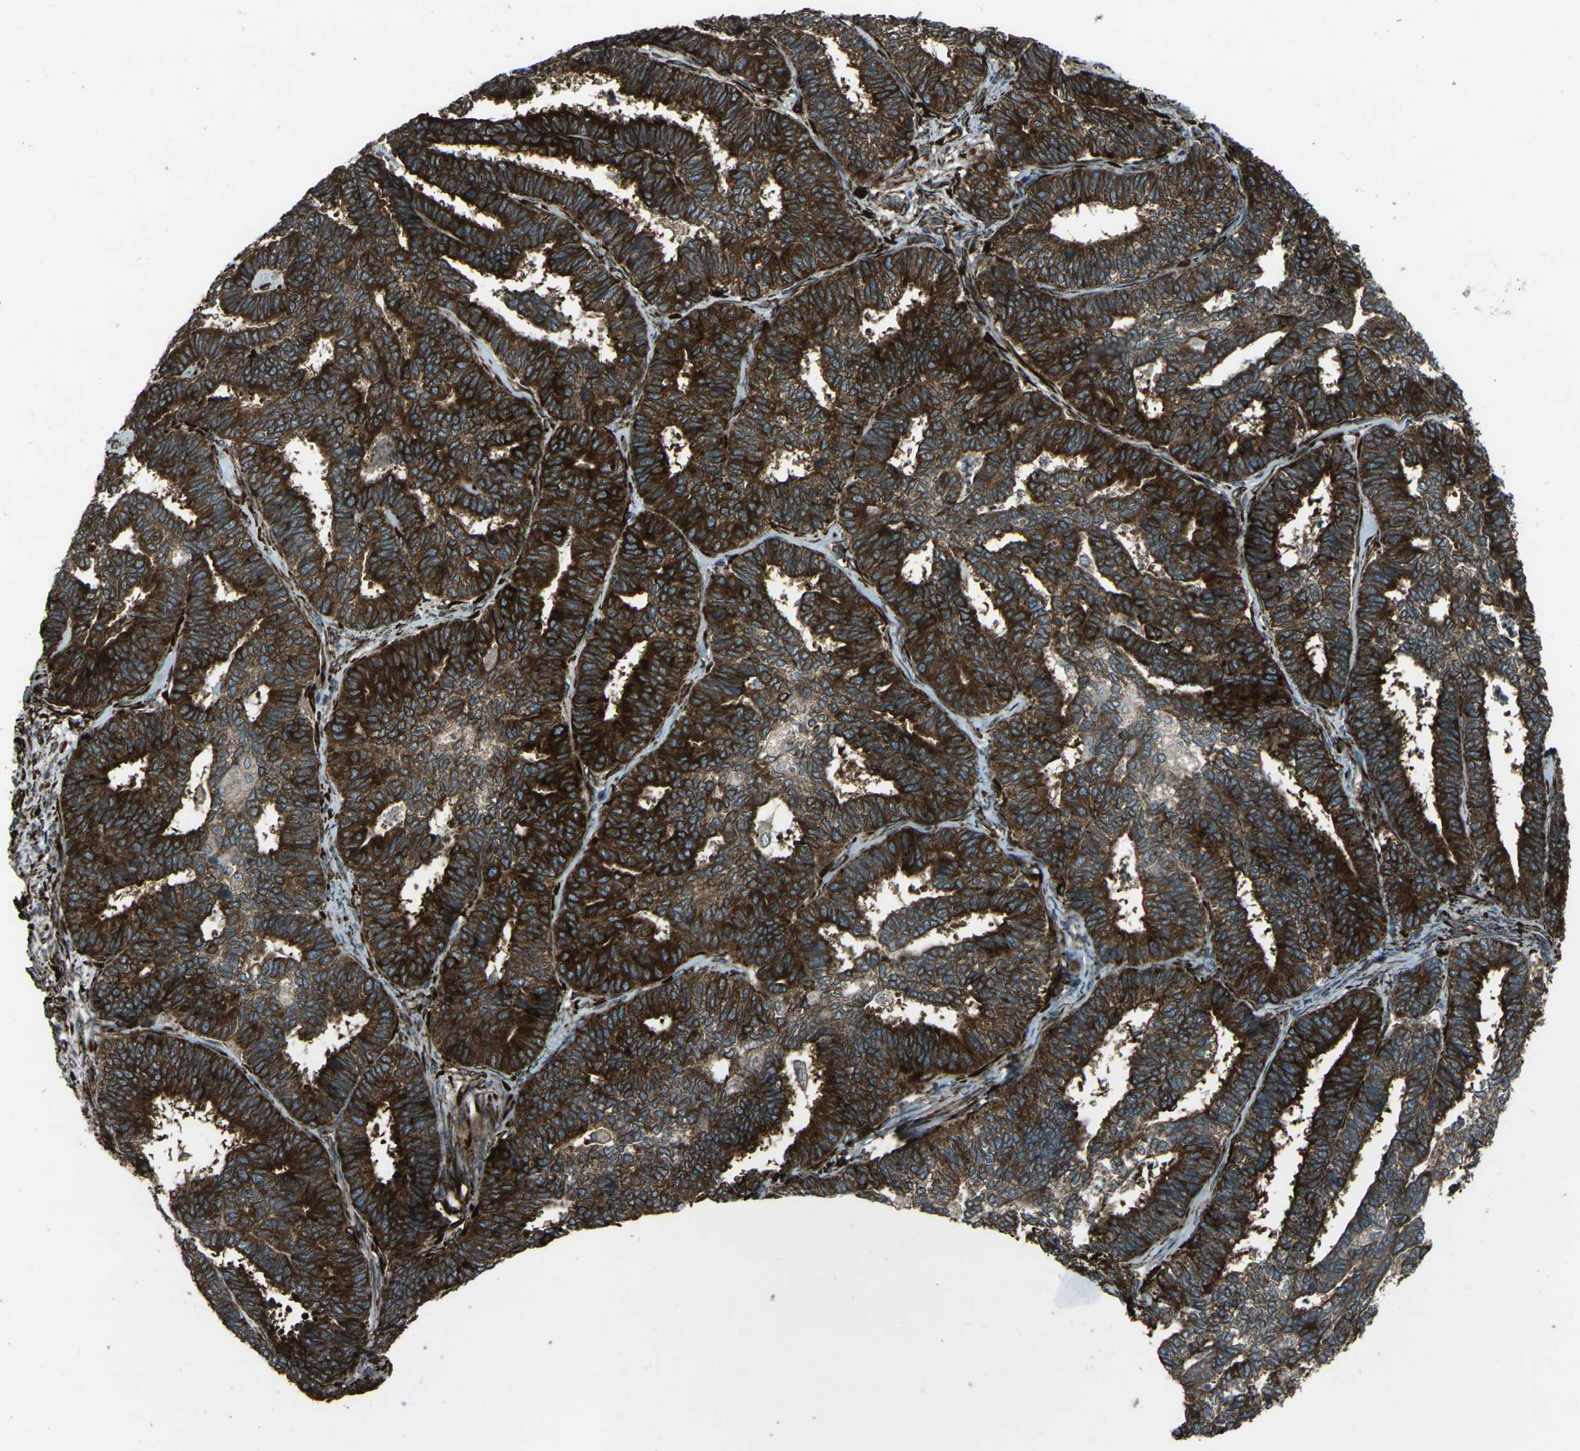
{"staining": {"intensity": "strong", "quantity": ">75%", "location": "cytoplasmic/membranous"}, "tissue": "endometrial cancer", "cell_type": "Tumor cells", "image_type": "cancer", "snomed": [{"axis": "morphology", "description": "Adenocarcinoma, NOS"}, {"axis": "topography", "description": "Endometrium"}], "caption": "The micrograph demonstrates immunohistochemical staining of endometrial cancer (adenocarcinoma). There is strong cytoplasmic/membranous expression is identified in approximately >75% of tumor cells.", "gene": "LSMEM1", "patient": {"sex": "female", "age": 70}}